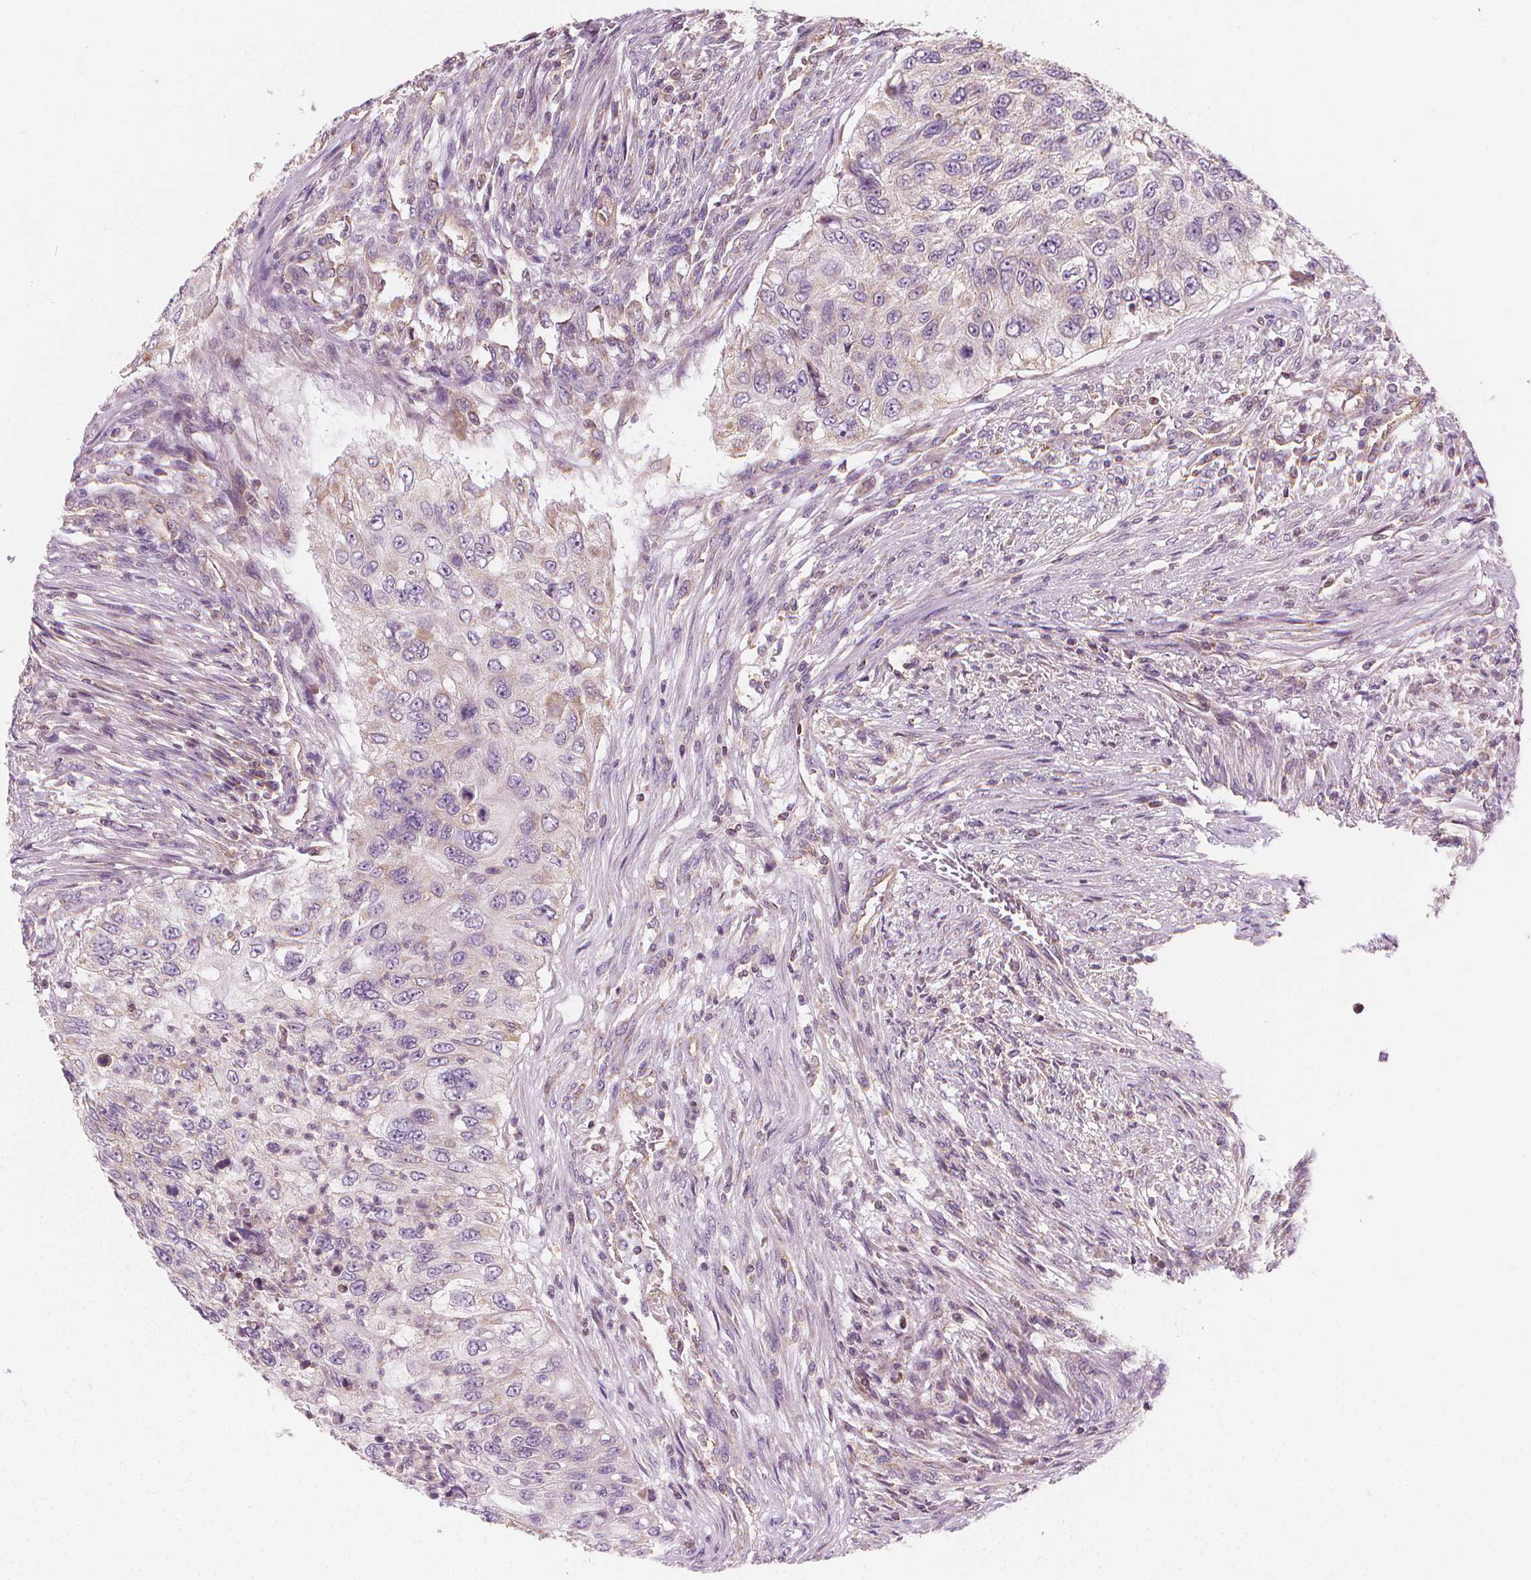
{"staining": {"intensity": "negative", "quantity": "none", "location": "none"}, "tissue": "urothelial cancer", "cell_type": "Tumor cells", "image_type": "cancer", "snomed": [{"axis": "morphology", "description": "Urothelial carcinoma, High grade"}, {"axis": "topography", "description": "Urinary bladder"}], "caption": "The image exhibits no significant staining in tumor cells of urothelial cancer.", "gene": "RAB20", "patient": {"sex": "female", "age": 60}}